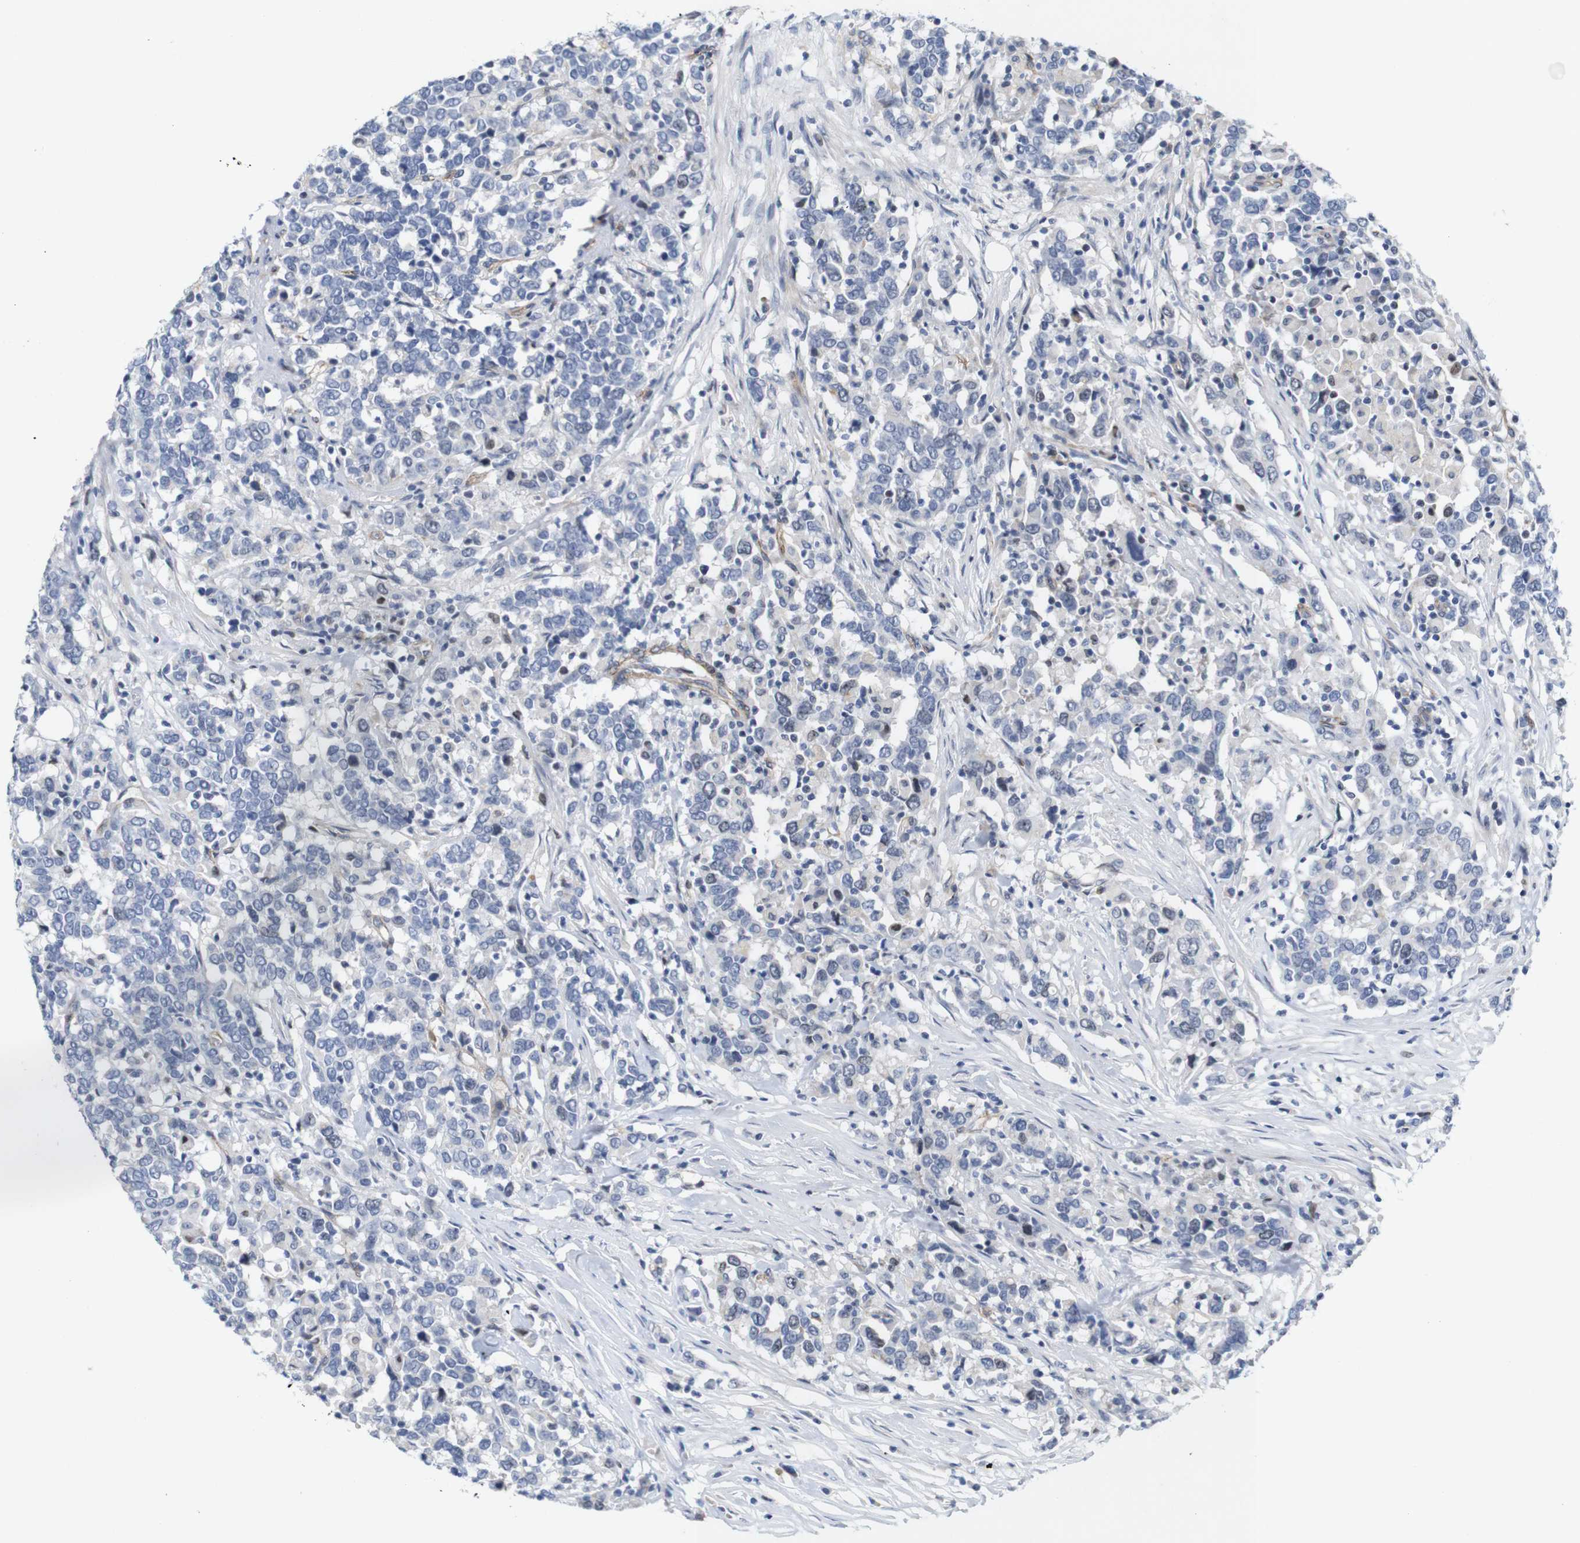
{"staining": {"intensity": "negative", "quantity": "none", "location": "none"}, "tissue": "urothelial cancer", "cell_type": "Tumor cells", "image_type": "cancer", "snomed": [{"axis": "morphology", "description": "Urothelial carcinoma, High grade"}, {"axis": "topography", "description": "Urinary bladder"}], "caption": "Immunohistochemical staining of human urothelial carcinoma (high-grade) reveals no significant positivity in tumor cells.", "gene": "CYB561", "patient": {"sex": "male", "age": 61}}